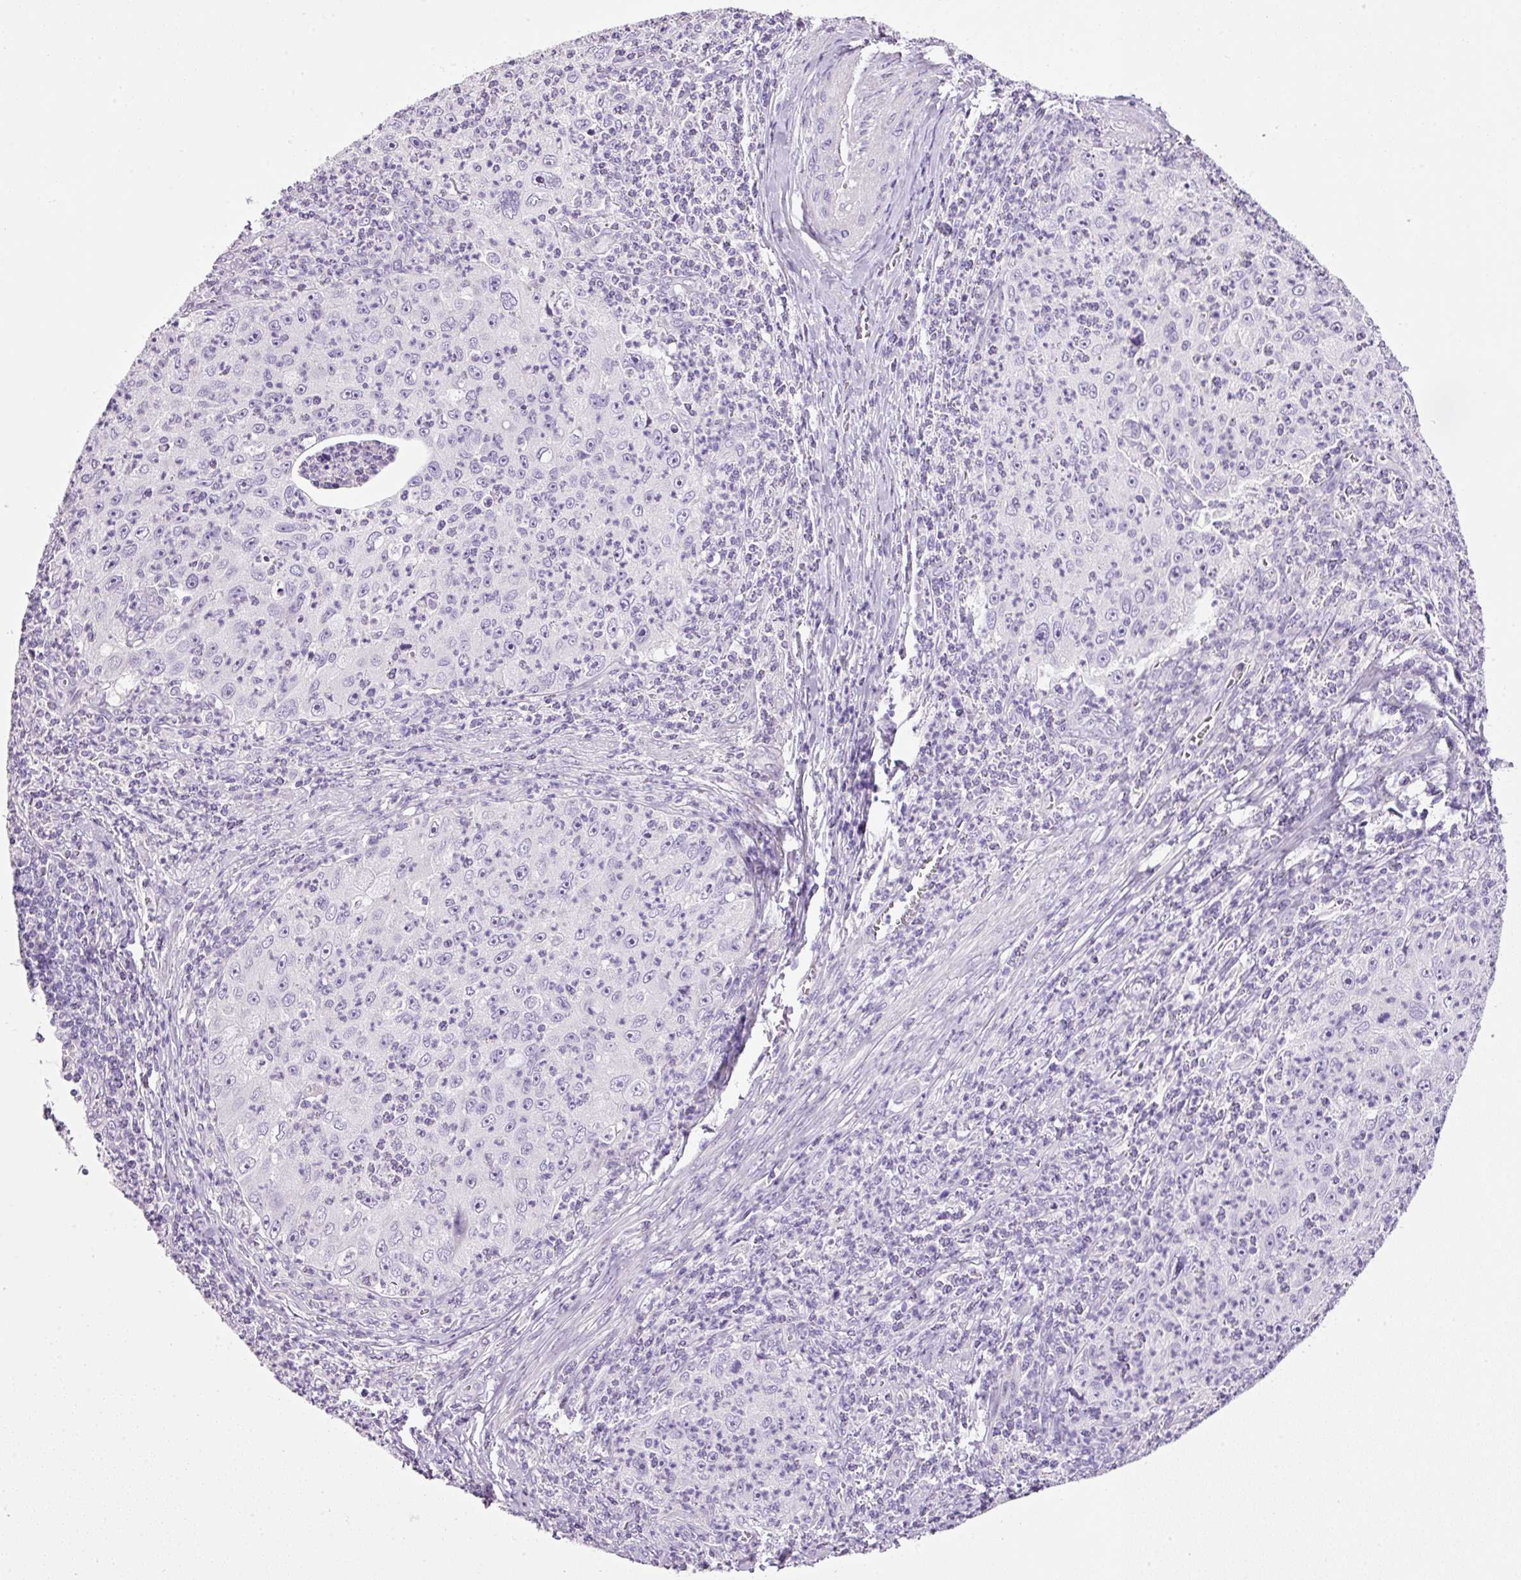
{"staining": {"intensity": "negative", "quantity": "none", "location": "none"}, "tissue": "cervical cancer", "cell_type": "Tumor cells", "image_type": "cancer", "snomed": [{"axis": "morphology", "description": "Squamous cell carcinoma, NOS"}, {"axis": "topography", "description": "Cervix"}], "caption": "The photomicrograph demonstrates no staining of tumor cells in cervical cancer. The staining is performed using DAB brown chromogen with nuclei counter-stained in using hematoxylin.", "gene": "BSND", "patient": {"sex": "female", "age": 30}}